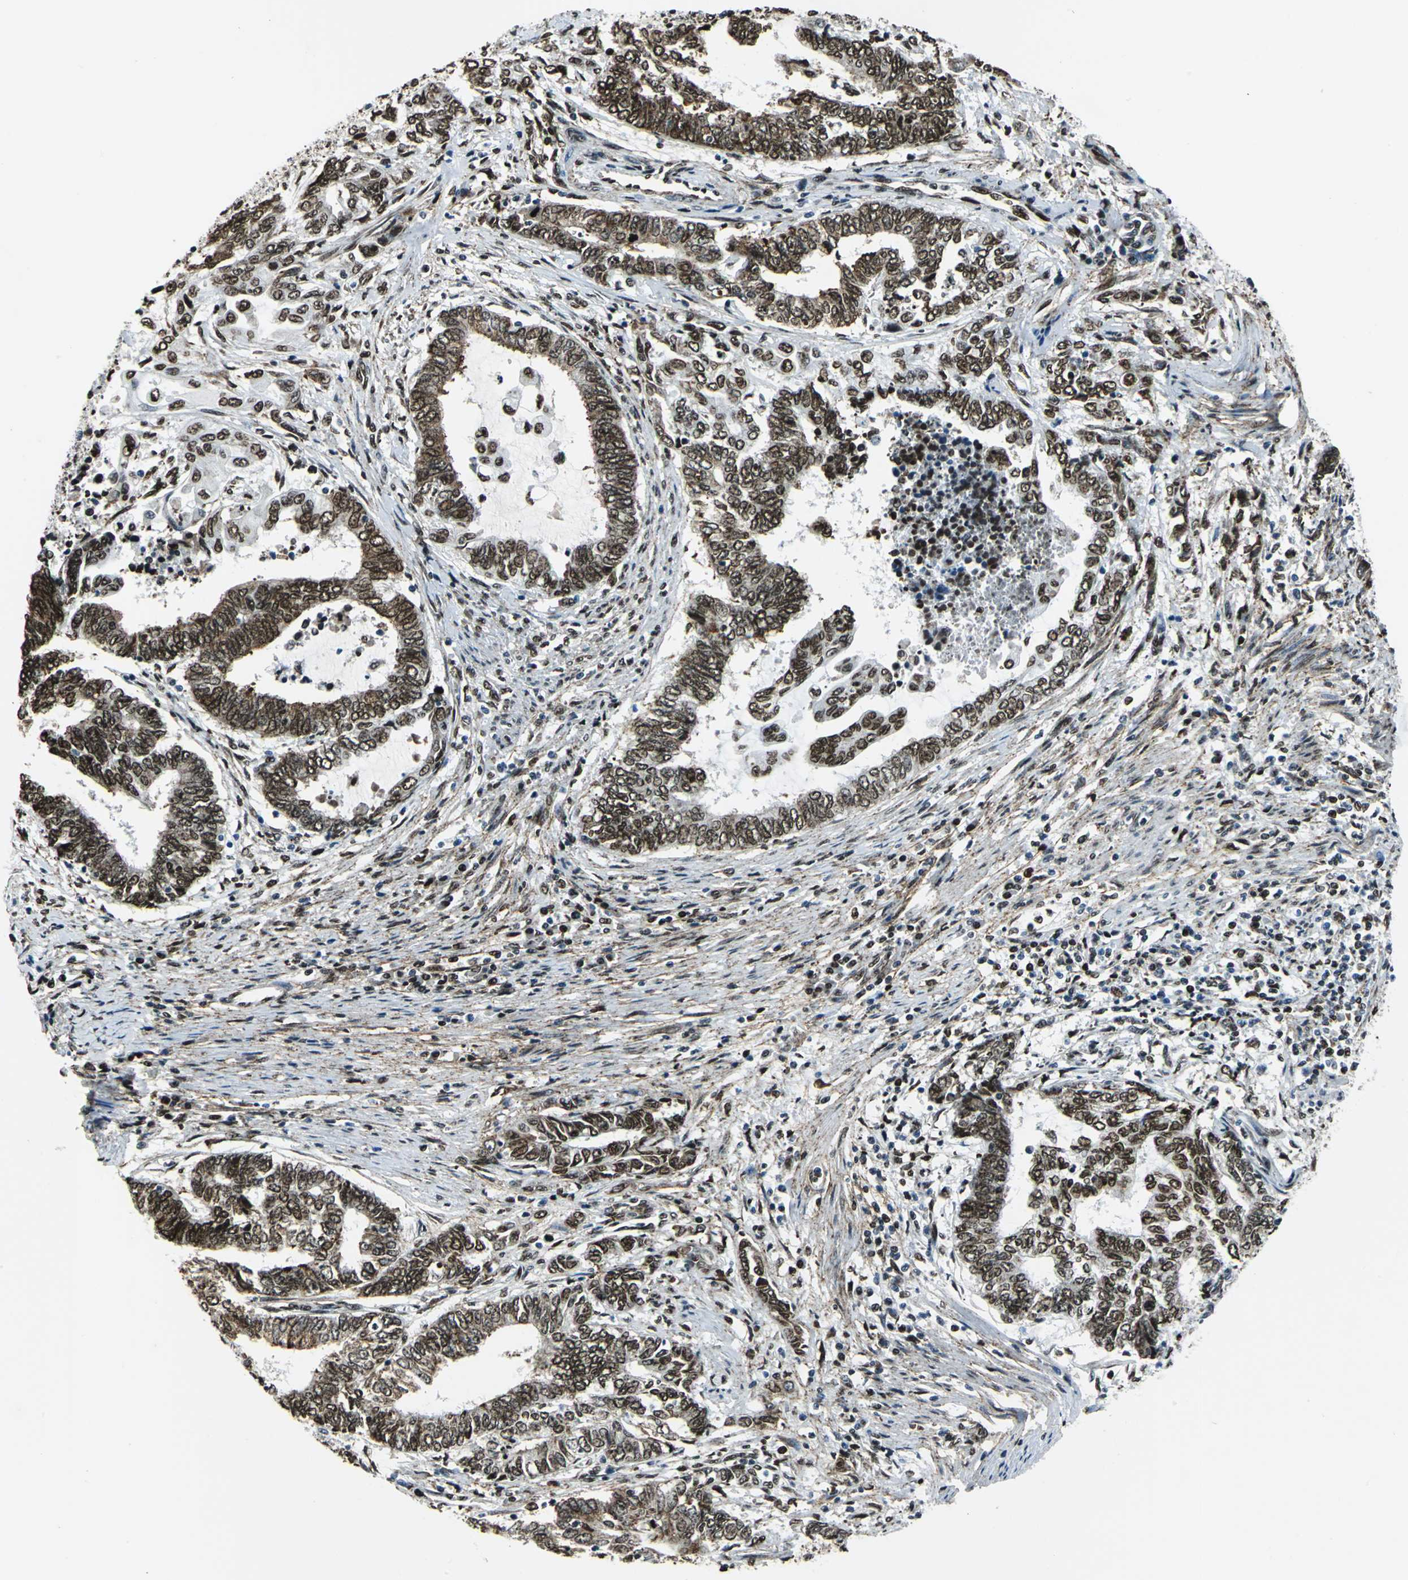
{"staining": {"intensity": "strong", "quantity": ">75%", "location": "cytoplasmic/membranous,nuclear"}, "tissue": "endometrial cancer", "cell_type": "Tumor cells", "image_type": "cancer", "snomed": [{"axis": "morphology", "description": "Adenocarcinoma, NOS"}, {"axis": "topography", "description": "Uterus"}, {"axis": "topography", "description": "Endometrium"}], "caption": "Tumor cells demonstrate high levels of strong cytoplasmic/membranous and nuclear positivity in approximately >75% of cells in adenocarcinoma (endometrial).", "gene": "APEX1", "patient": {"sex": "female", "age": 70}}